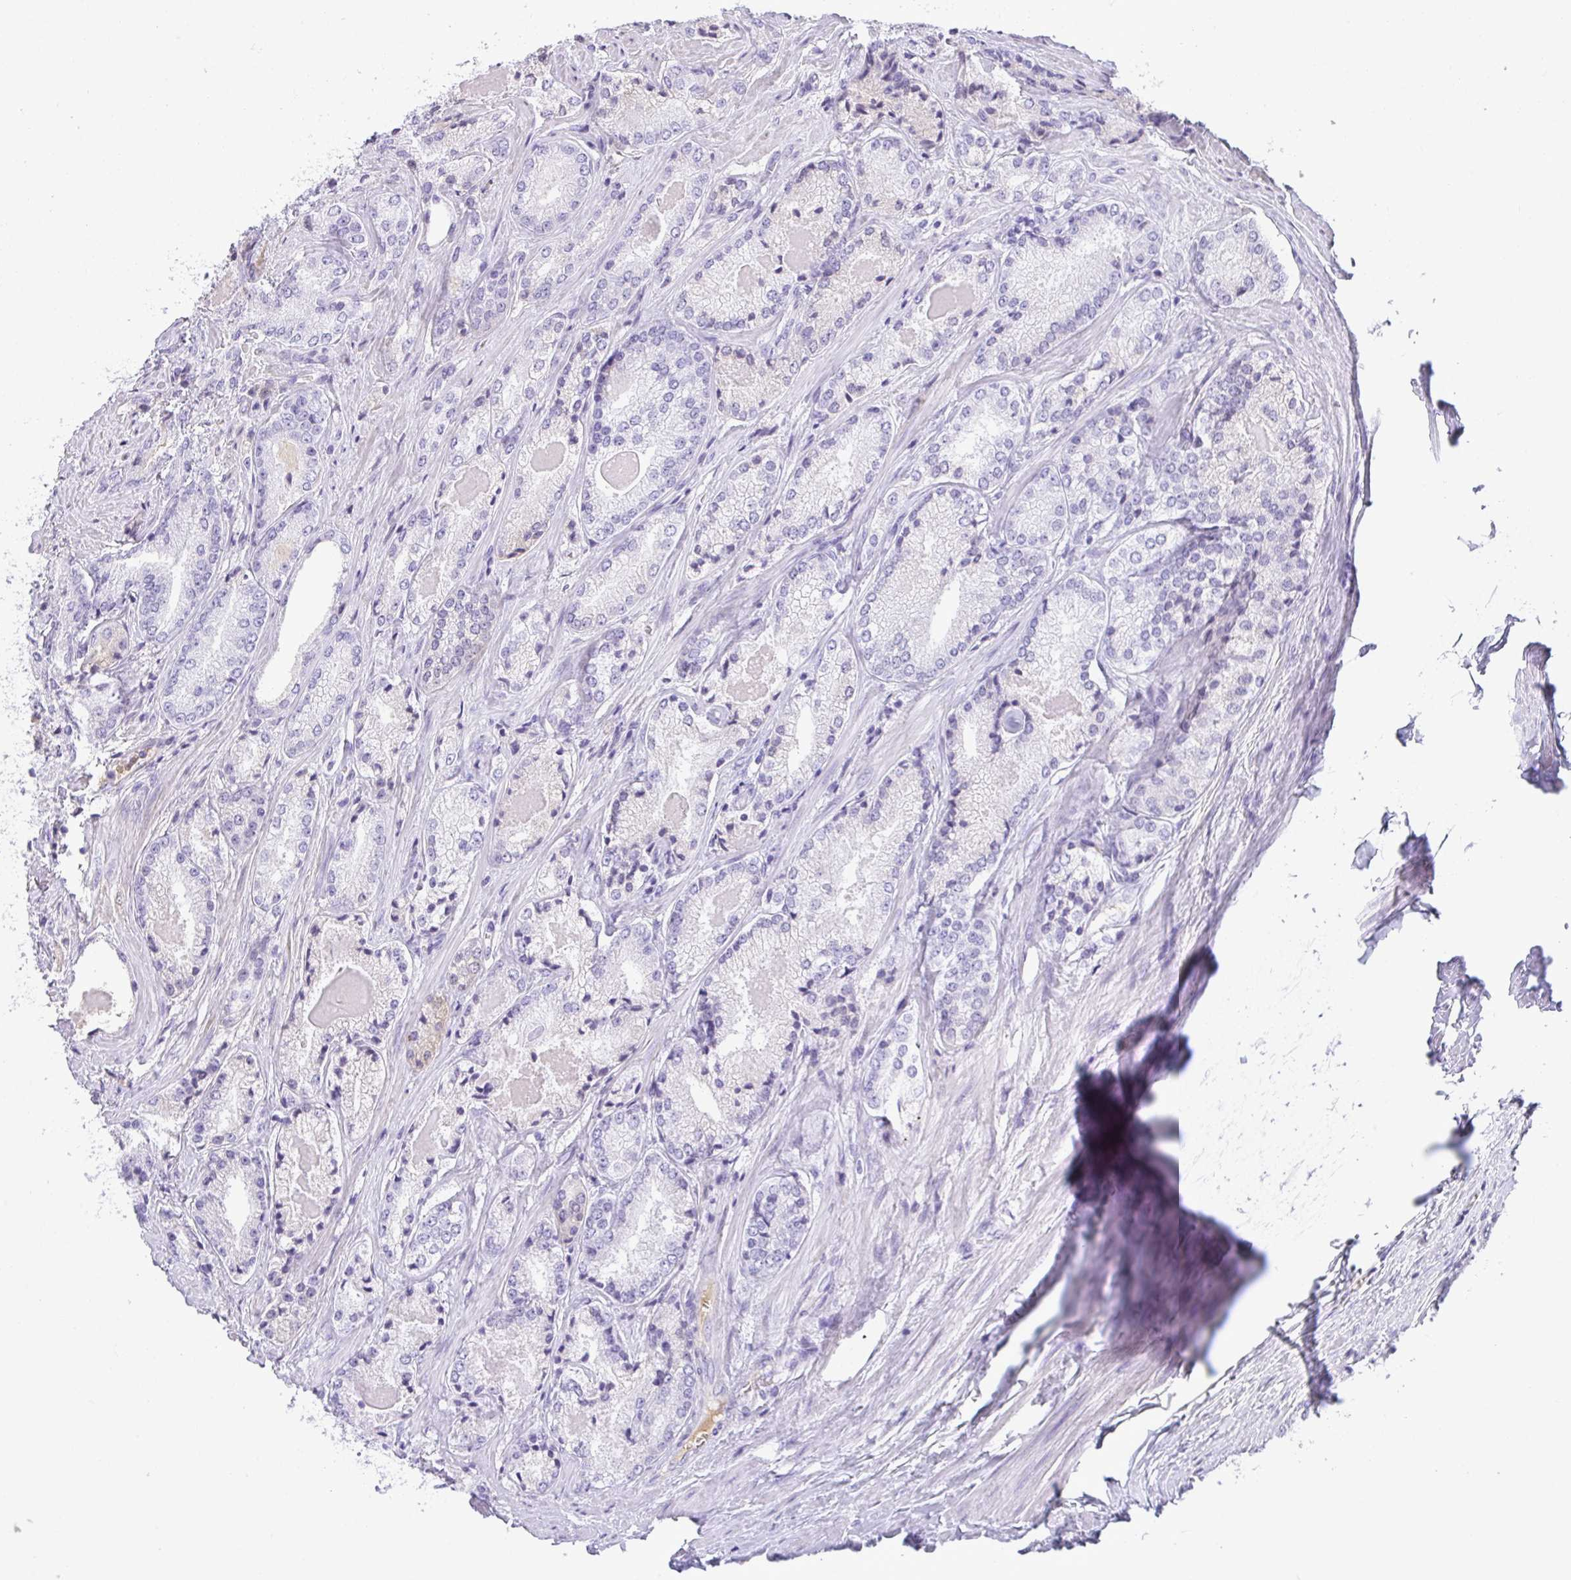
{"staining": {"intensity": "negative", "quantity": "none", "location": "none"}, "tissue": "prostate cancer", "cell_type": "Tumor cells", "image_type": "cancer", "snomed": [{"axis": "morphology", "description": "Adenocarcinoma, NOS"}, {"axis": "morphology", "description": "Adenocarcinoma, Low grade"}, {"axis": "topography", "description": "Prostate"}], "caption": "A high-resolution micrograph shows immunohistochemistry staining of prostate cancer, which reveals no significant expression in tumor cells.", "gene": "ZSWIM3", "patient": {"sex": "male", "age": 68}}